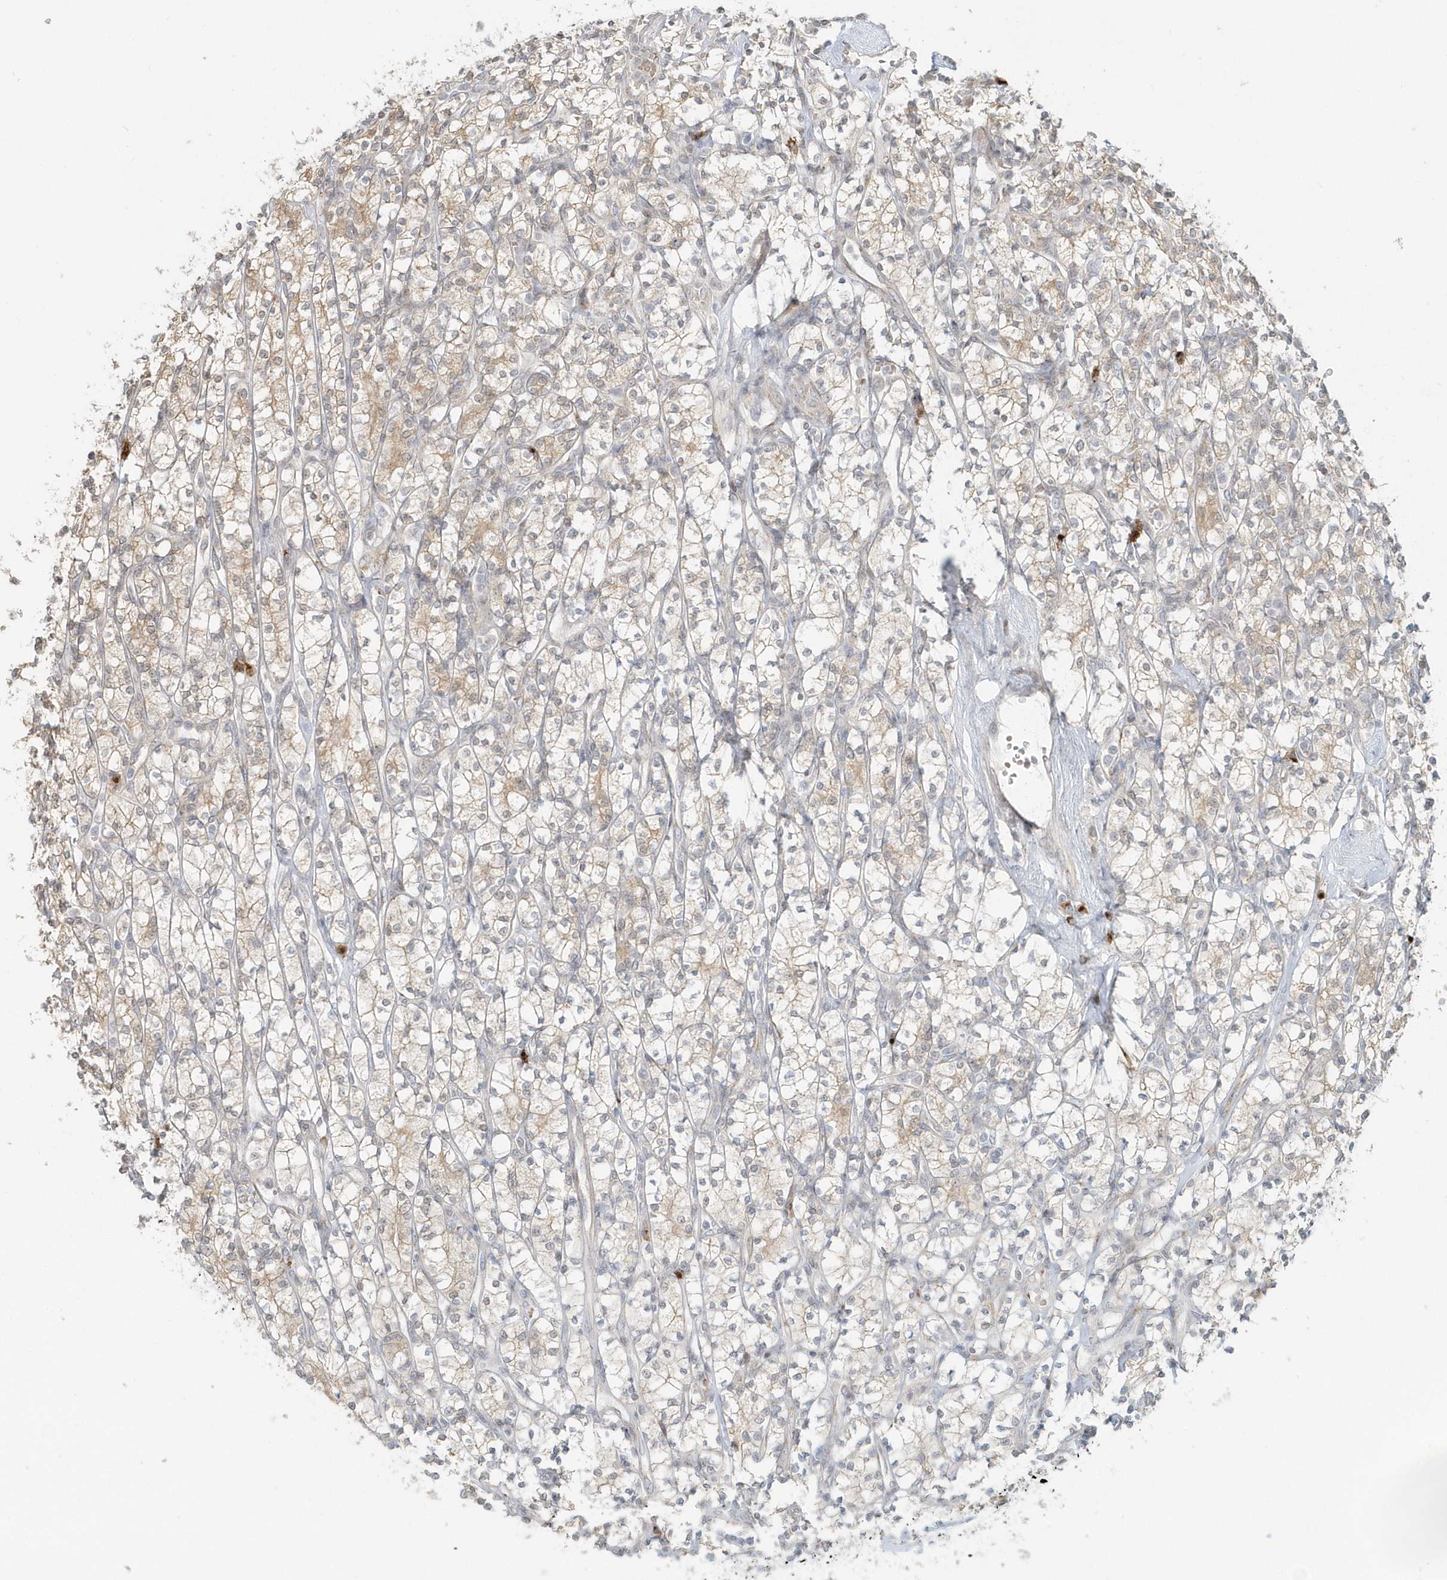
{"staining": {"intensity": "weak", "quantity": "25%-75%", "location": "cytoplasmic/membranous"}, "tissue": "renal cancer", "cell_type": "Tumor cells", "image_type": "cancer", "snomed": [{"axis": "morphology", "description": "Adenocarcinoma, NOS"}, {"axis": "topography", "description": "Kidney"}], "caption": "This is an image of immunohistochemistry (IHC) staining of adenocarcinoma (renal), which shows weak positivity in the cytoplasmic/membranous of tumor cells.", "gene": "DHFR", "patient": {"sex": "male", "age": 77}}